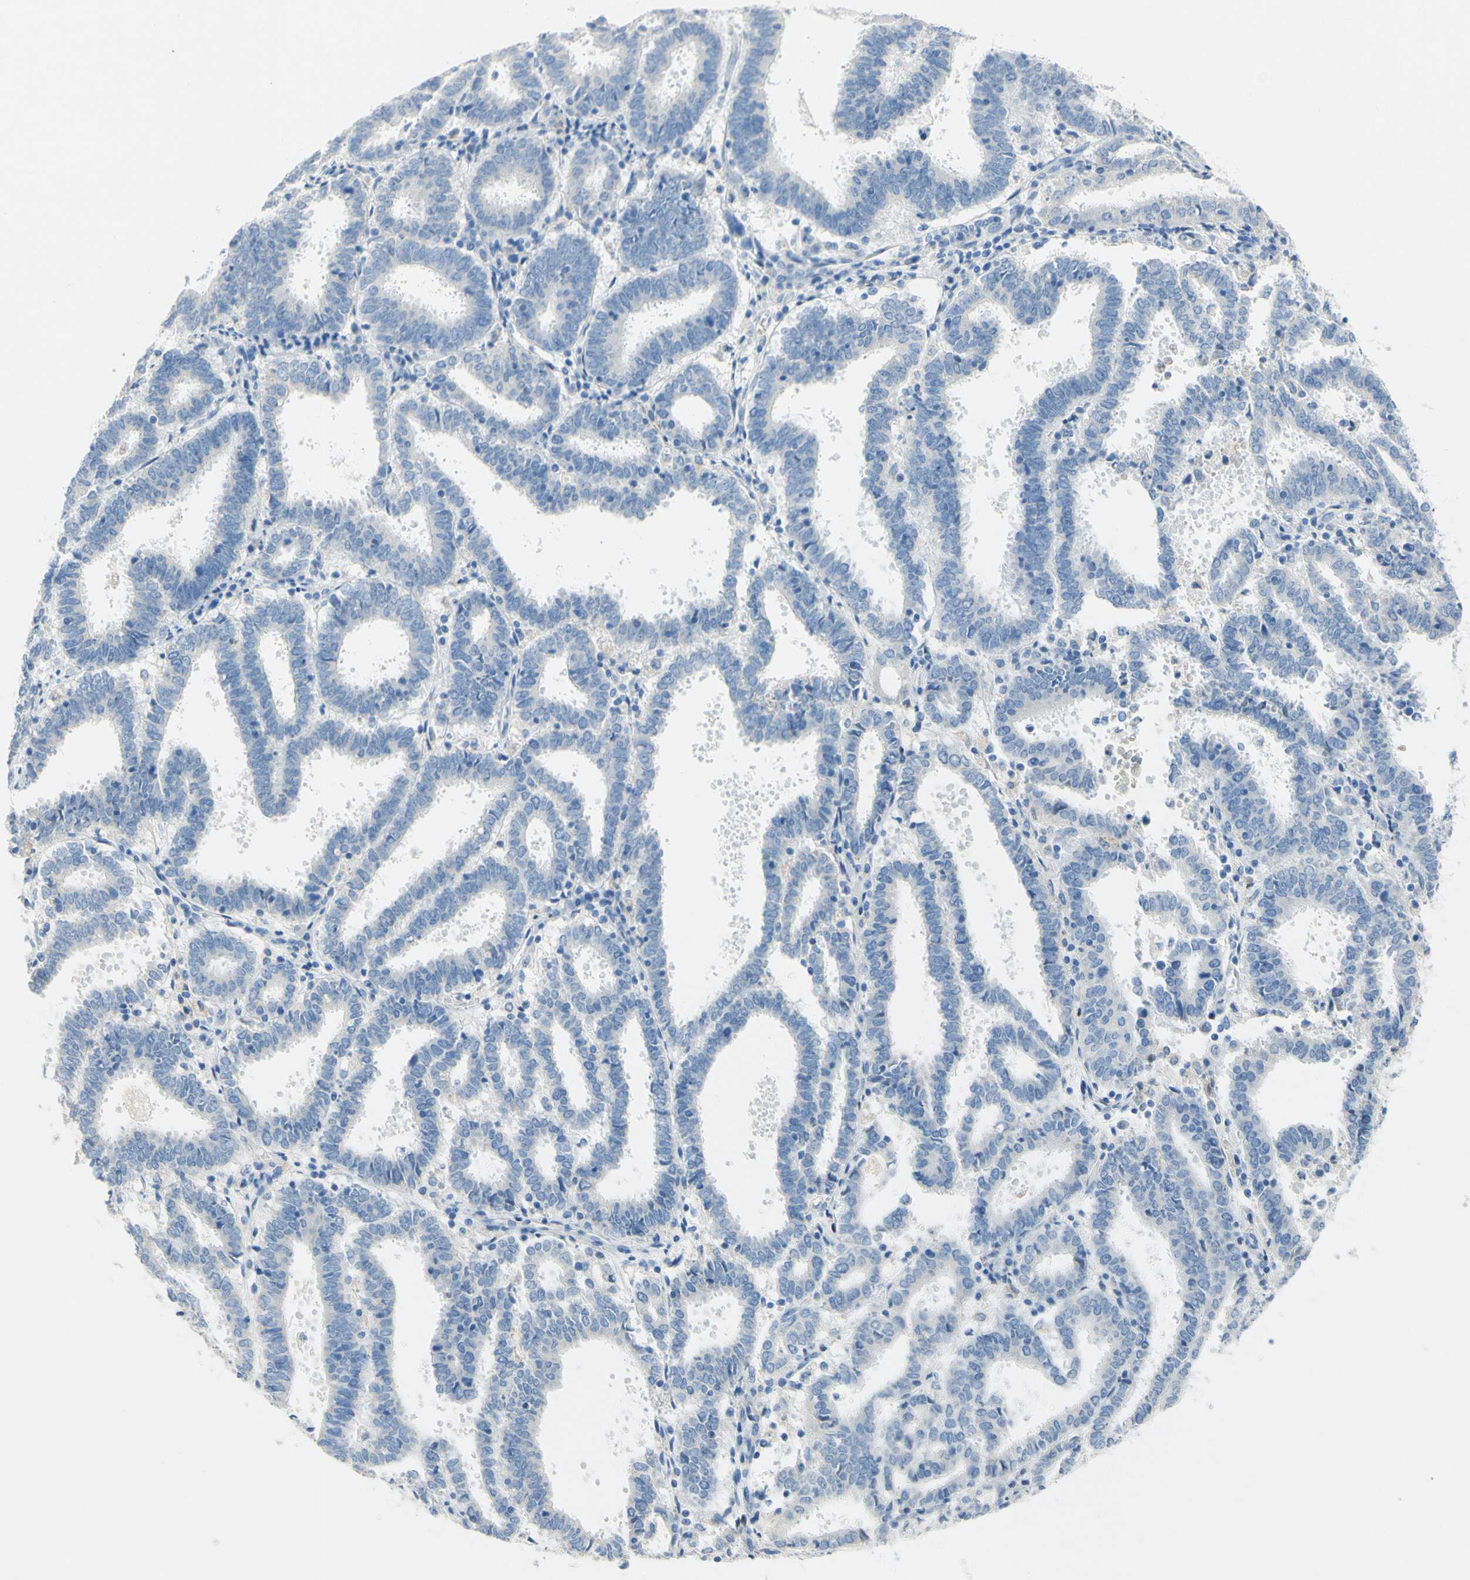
{"staining": {"intensity": "negative", "quantity": "none", "location": "none"}, "tissue": "endometrial cancer", "cell_type": "Tumor cells", "image_type": "cancer", "snomed": [{"axis": "morphology", "description": "Adenocarcinoma, NOS"}, {"axis": "topography", "description": "Uterus"}], "caption": "IHC image of neoplastic tissue: human endometrial cancer (adenocarcinoma) stained with DAB exhibits no significant protein expression in tumor cells.", "gene": "POLR2J3", "patient": {"sex": "female", "age": 83}}